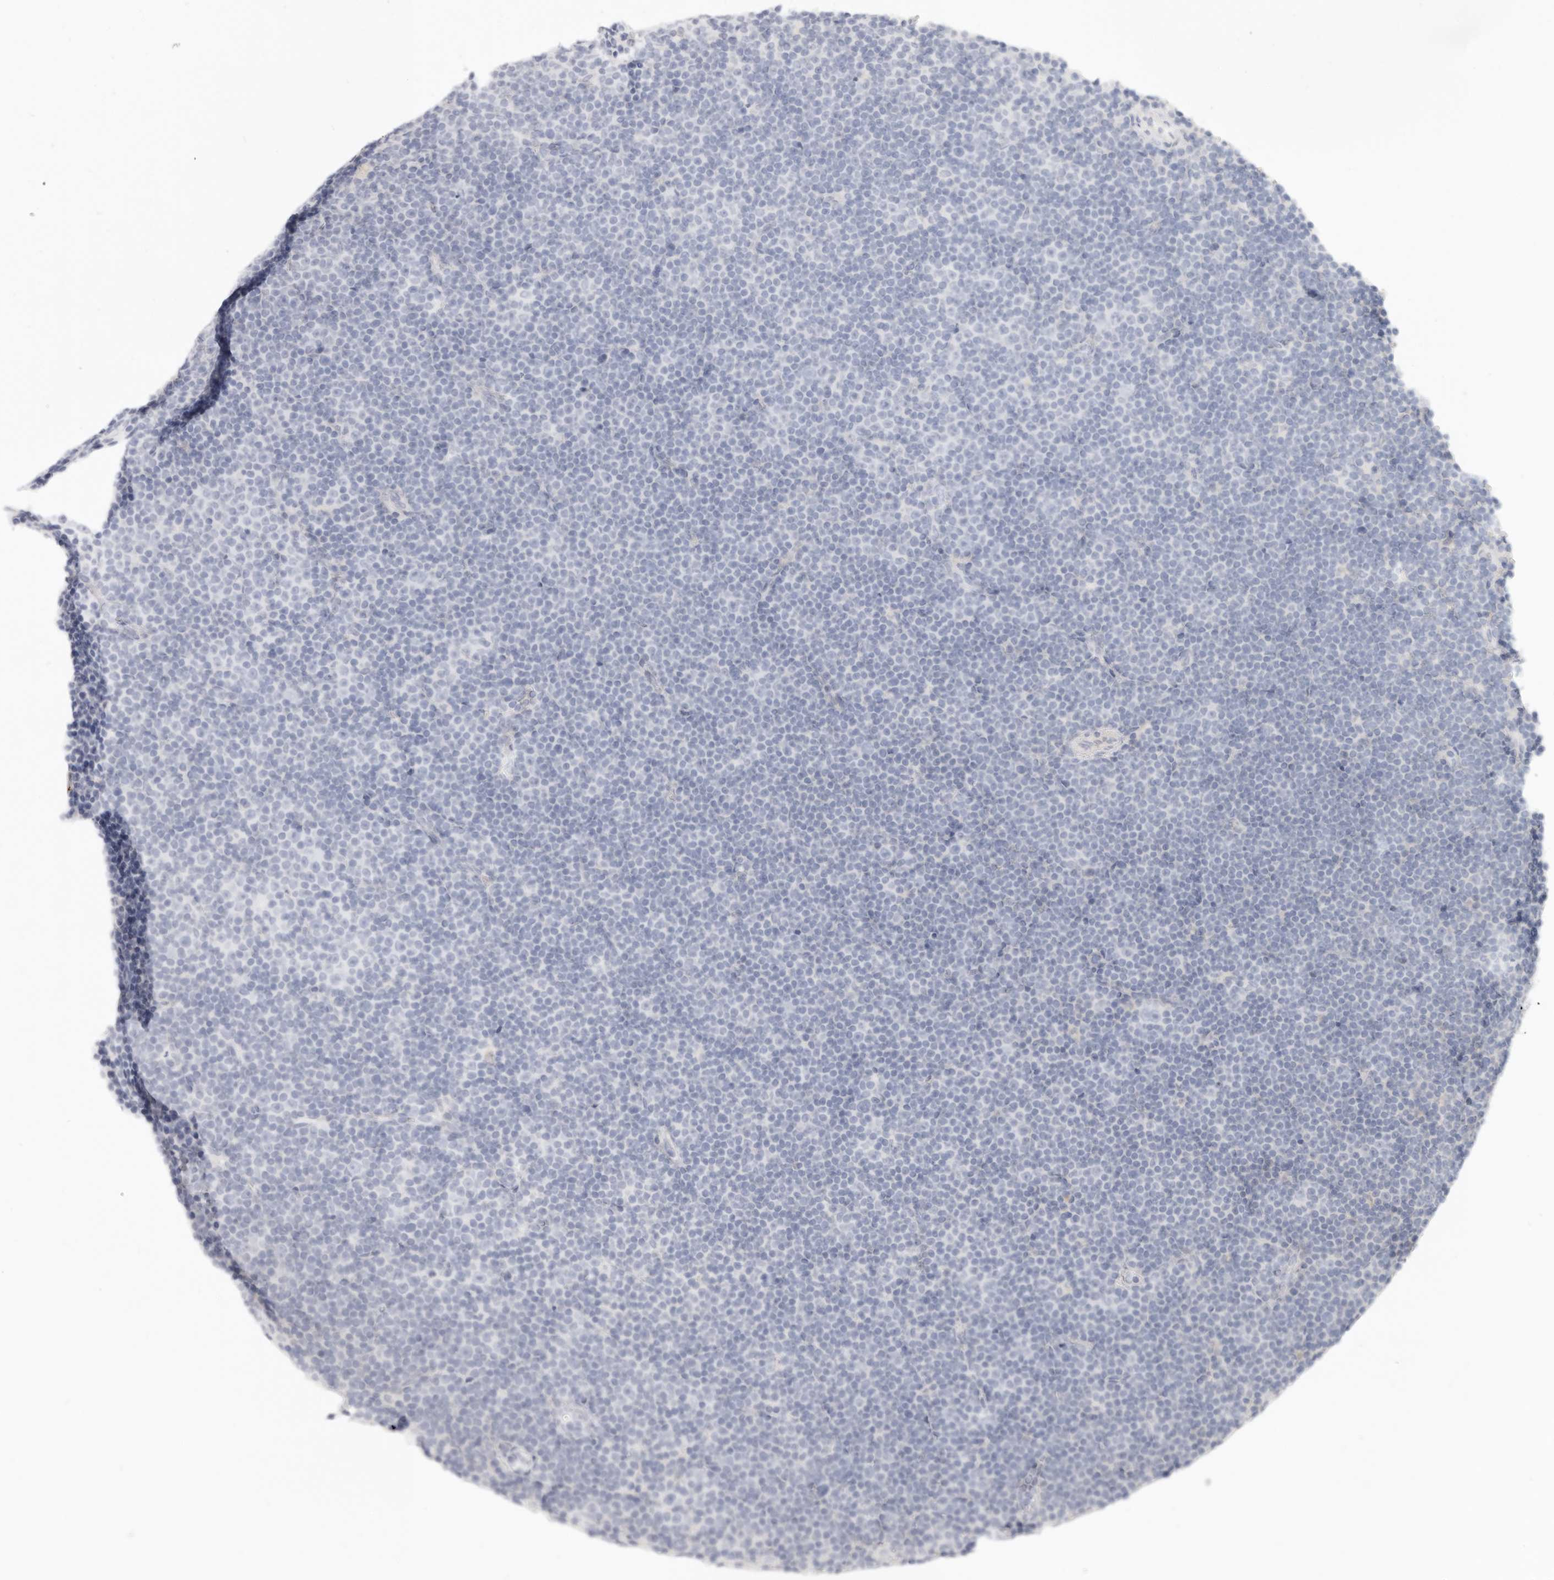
{"staining": {"intensity": "negative", "quantity": "none", "location": "none"}, "tissue": "lymphoma", "cell_type": "Tumor cells", "image_type": "cancer", "snomed": [{"axis": "morphology", "description": "Malignant lymphoma, non-Hodgkin's type, Low grade"}, {"axis": "topography", "description": "Lymph node"}], "caption": "There is no significant positivity in tumor cells of lymphoma. (DAB immunohistochemistry (IHC), high magnification).", "gene": "RXFP1", "patient": {"sex": "female", "age": 67}}